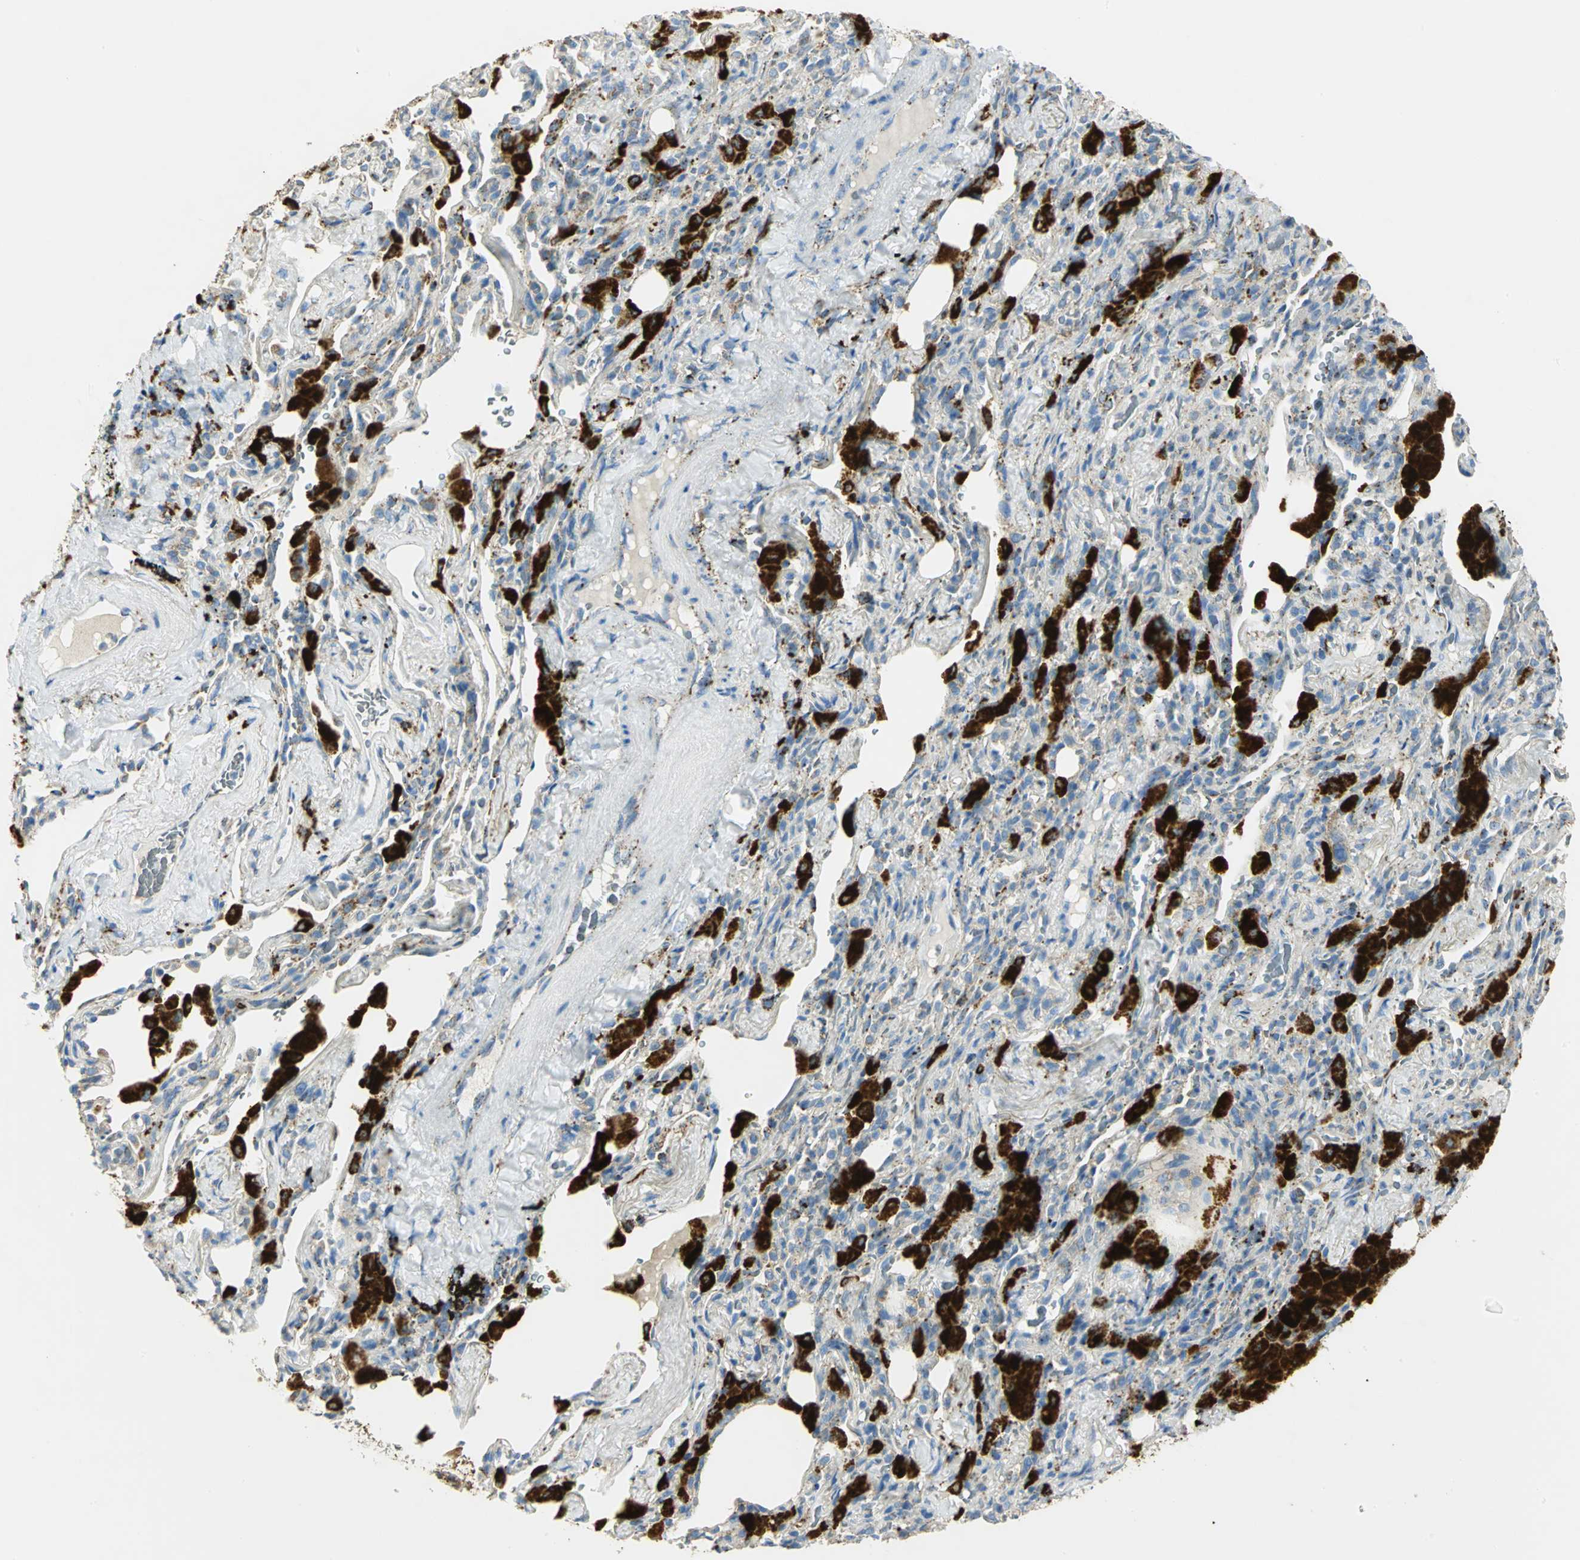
{"staining": {"intensity": "moderate", "quantity": "25%-75%", "location": "cytoplasmic/membranous"}, "tissue": "lung cancer", "cell_type": "Tumor cells", "image_type": "cancer", "snomed": [{"axis": "morphology", "description": "Squamous cell carcinoma, NOS"}, {"axis": "topography", "description": "Lung"}], "caption": "Immunohistochemical staining of human squamous cell carcinoma (lung) displays moderate cytoplasmic/membranous protein positivity in approximately 25%-75% of tumor cells.", "gene": "ARSA", "patient": {"sex": "male", "age": 54}}